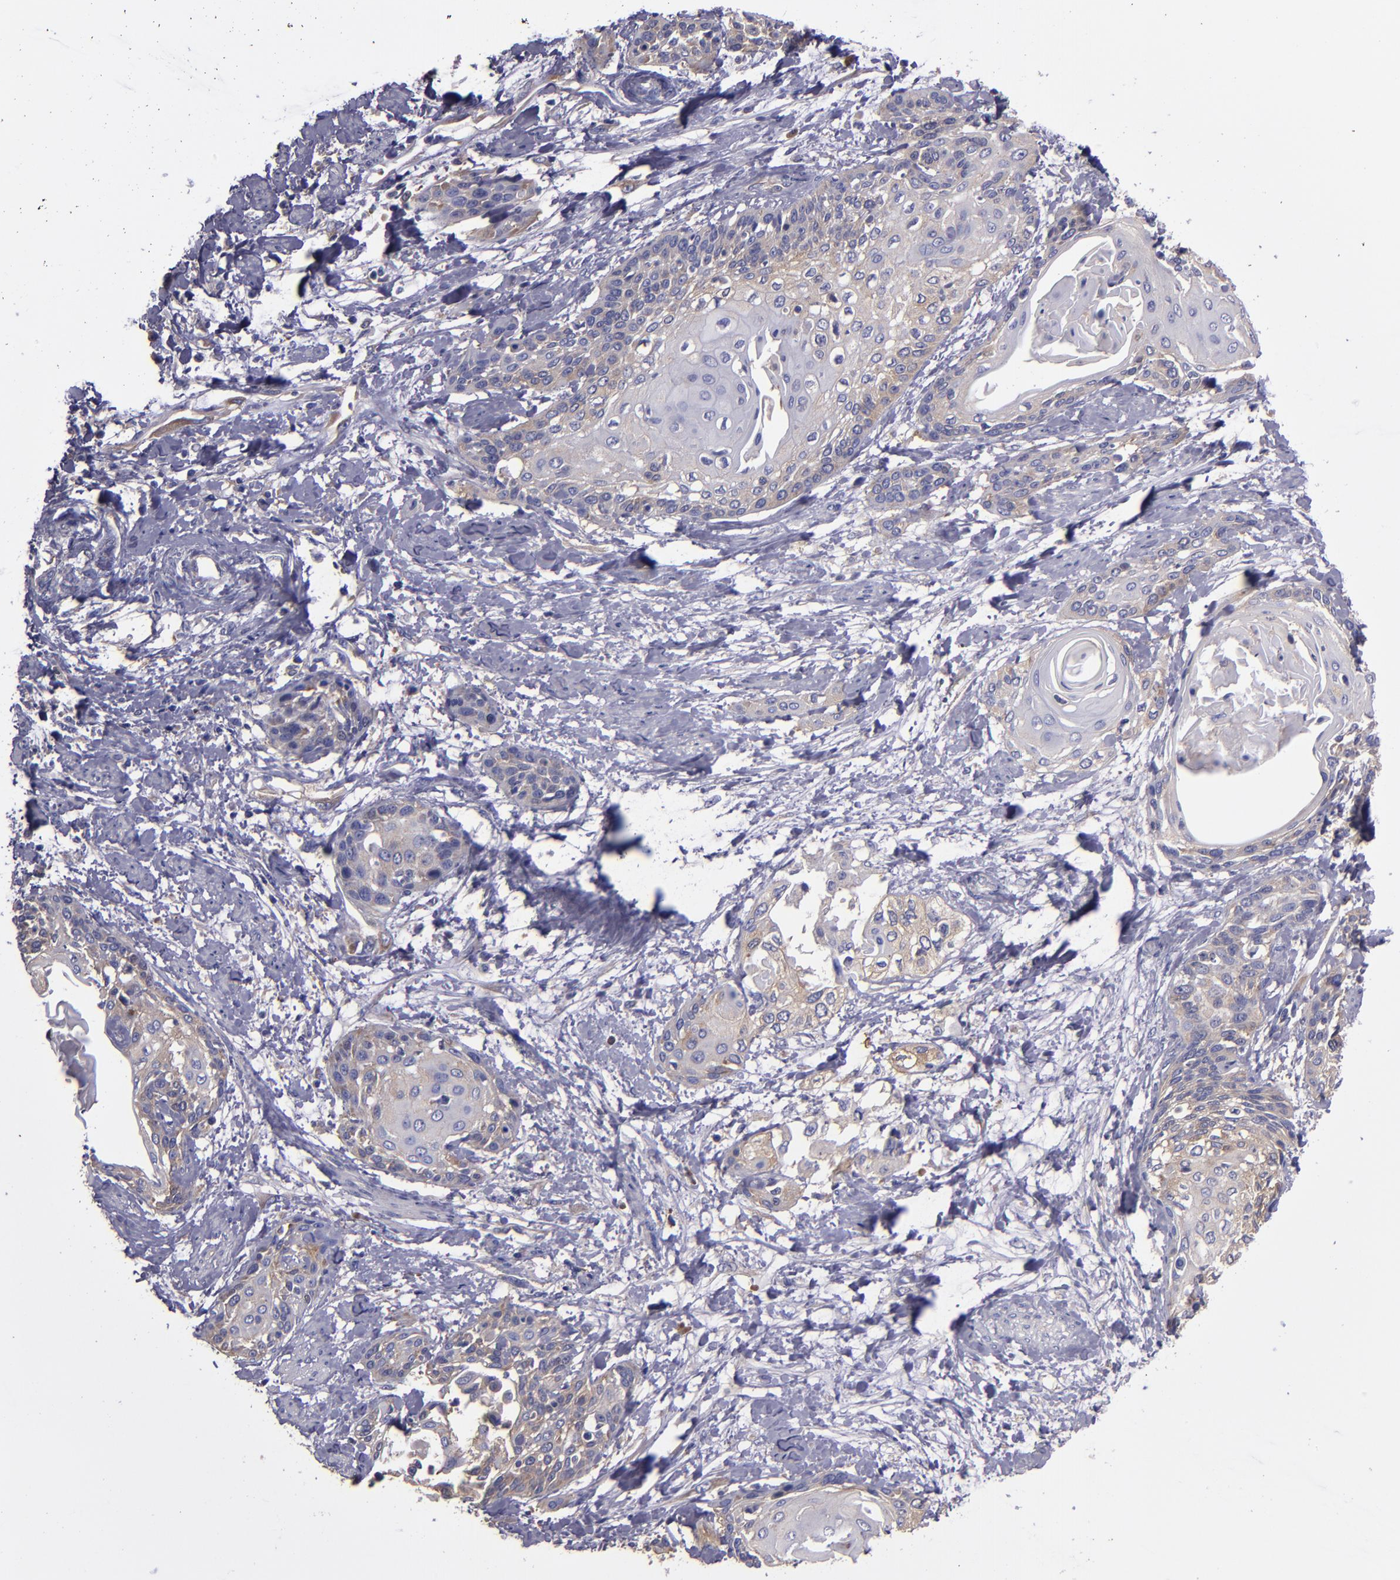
{"staining": {"intensity": "weak", "quantity": "25%-75%", "location": "cytoplasmic/membranous"}, "tissue": "cervical cancer", "cell_type": "Tumor cells", "image_type": "cancer", "snomed": [{"axis": "morphology", "description": "Squamous cell carcinoma, NOS"}, {"axis": "topography", "description": "Cervix"}], "caption": "Tumor cells display weak cytoplasmic/membranous positivity in approximately 25%-75% of cells in squamous cell carcinoma (cervical).", "gene": "CARS1", "patient": {"sex": "female", "age": 57}}